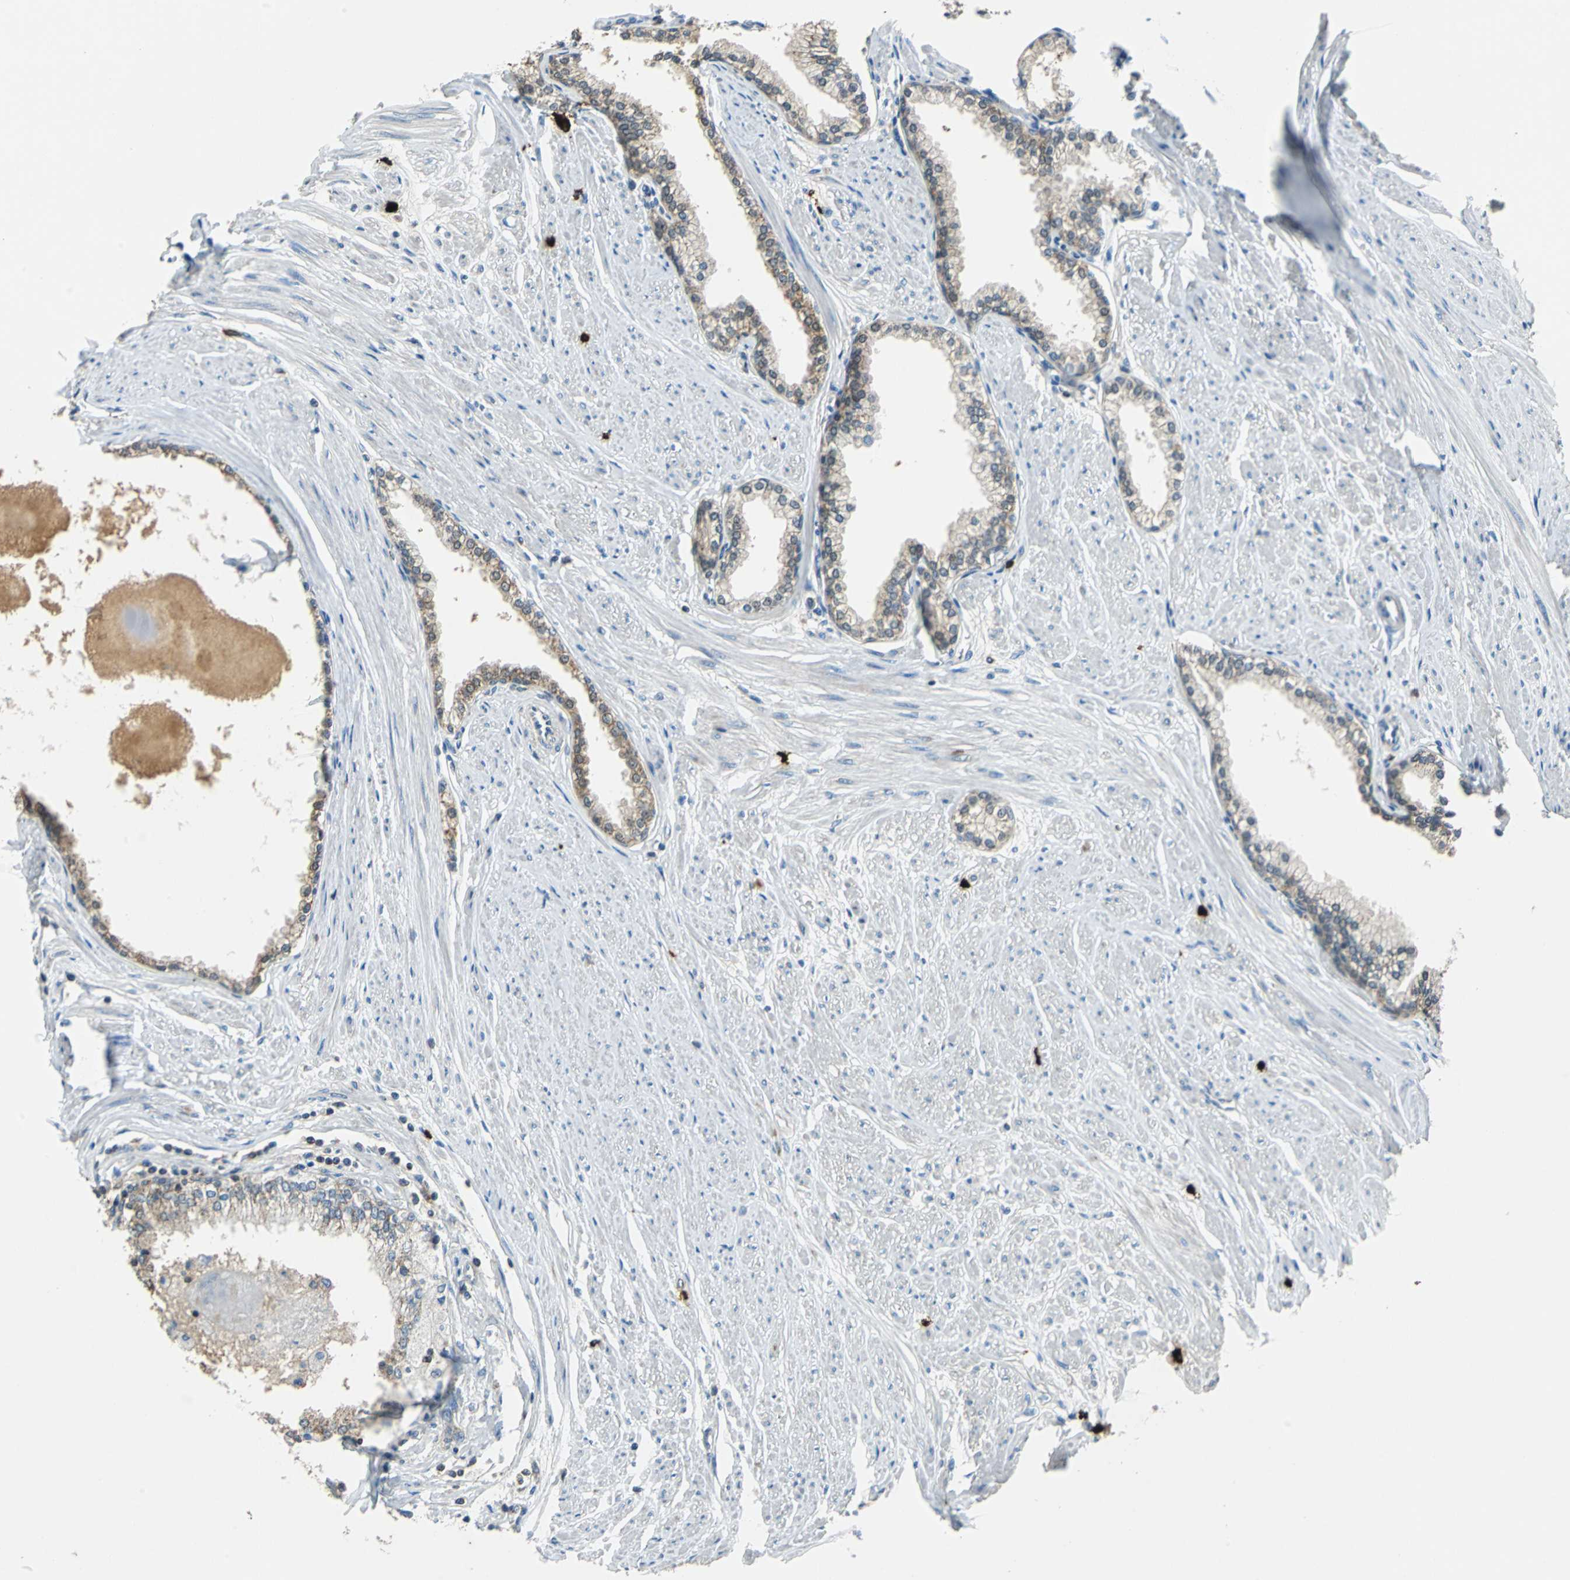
{"staining": {"intensity": "weak", "quantity": "25%-75%", "location": "cytoplasmic/membranous"}, "tissue": "prostate", "cell_type": "Glandular cells", "image_type": "normal", "snomed": [{"axis": "morphology", "description": "Normal tissue, NOS"}, {"axis": "topography", "description": "Prostate"}], "caption": "IHC histopathology image of unremarkable prostate: human prostate stained using immunohistochemistry (IHC) reveals low levels of weak protein expression localized specifically in the cytoplasmic/membranous of glandular cells, appearing as a cytoplasmic/membranous brown color.", "gene": "CPA3", "patient": {"sex": "male", "age": 64}}